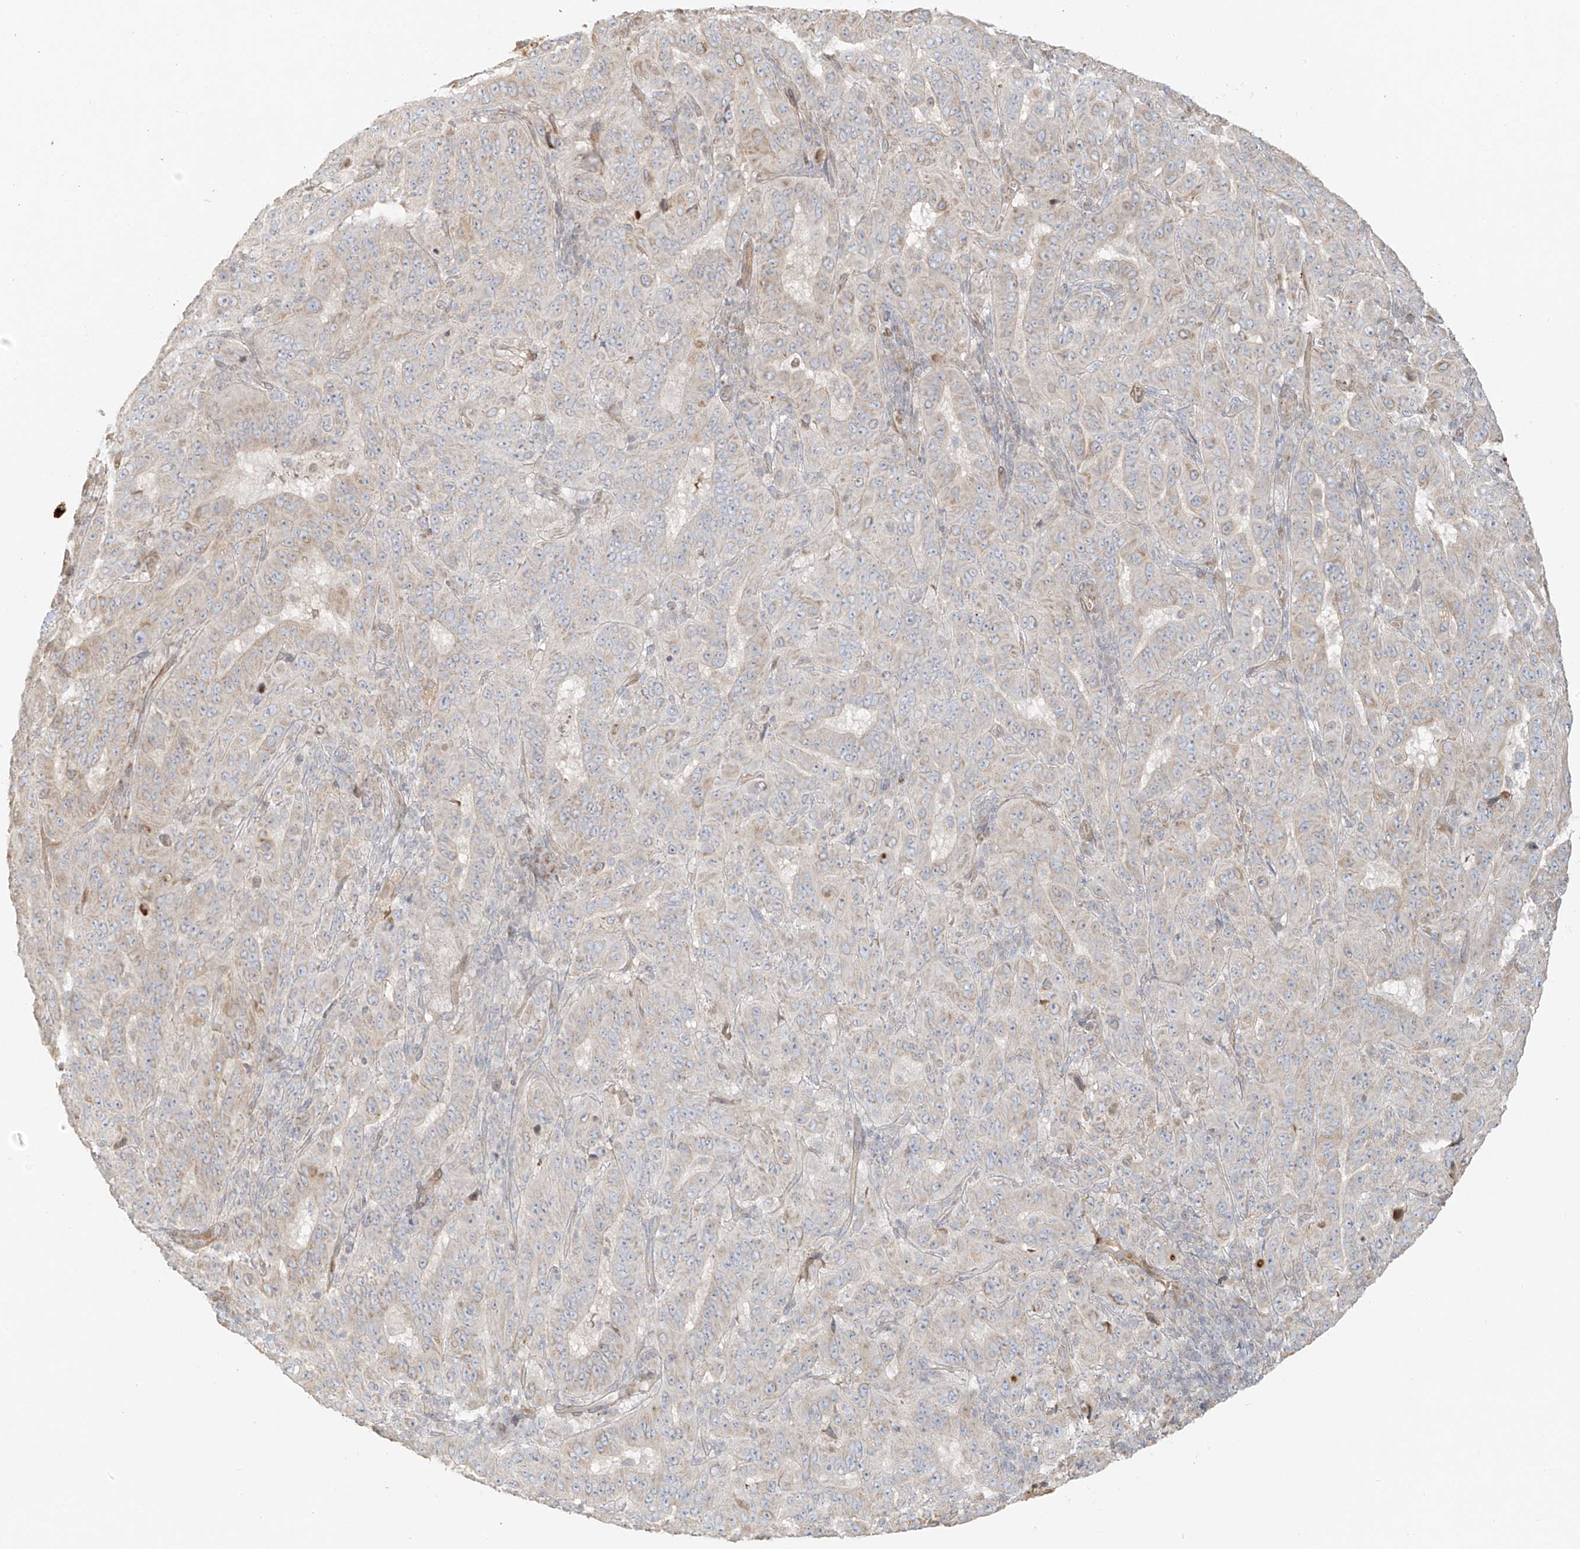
{"staining": {"intensity": "negative", "quantity": "none", "location": "none"}, "tissue": "pancreatic cancer", "cell_type": "Tumor cells", "image_type": "cancer", "snomed": [{"axis": "morphology", "description": "Adenocarcinoma, NOS"}, {"axis": "topography", "description": "Pancreas"}], "caption": "Pancreatic cancer was stained to show a protein in brown. There is no significant positivity in tumor cells.", "gene": "MIPEP", "patient": {"sex": "male", "age": 63}}